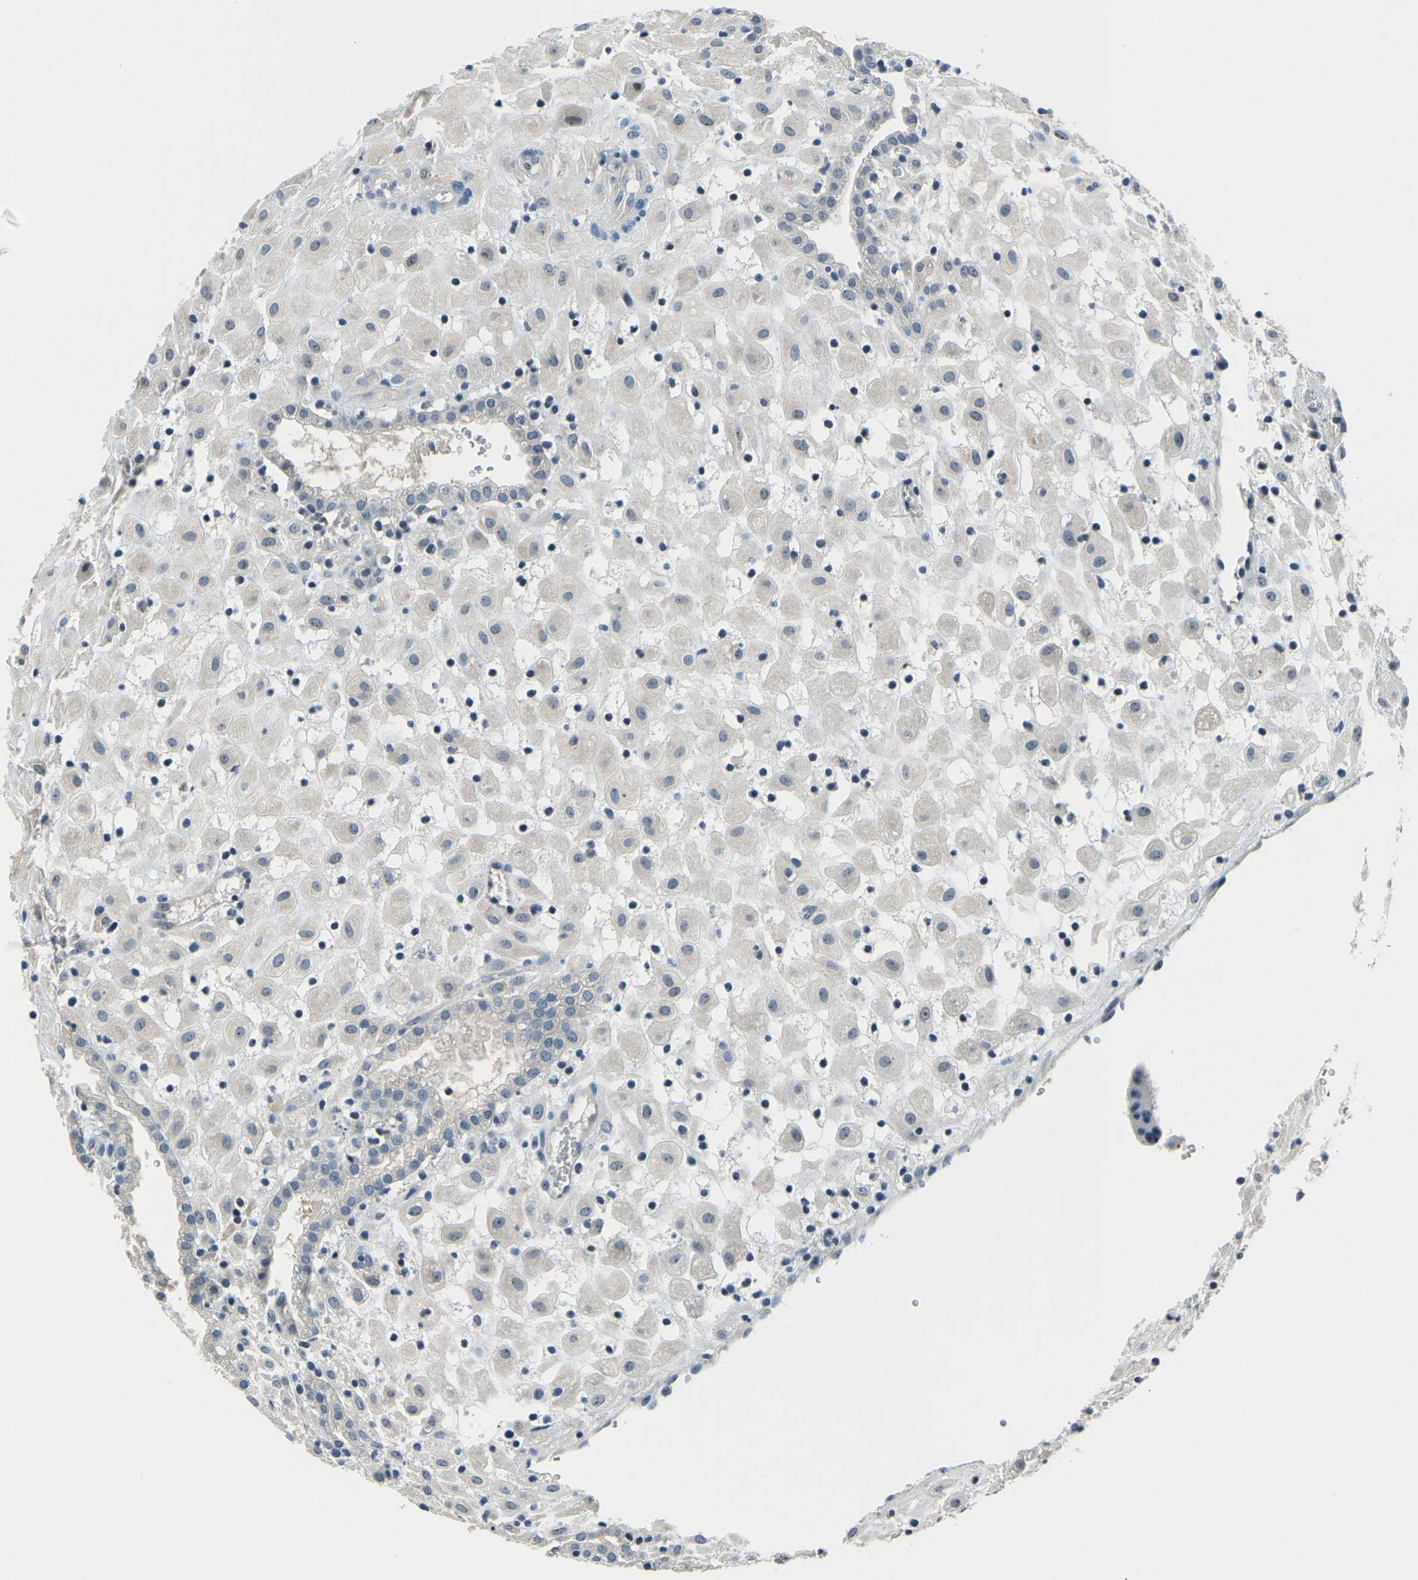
{"staining": {"intensity": "negative", "quantity": "none", "location": "none"}, "tissue": "placenta", "cell_type": "Decidual cells", "image_type": "normal", "snomed": [{"axis": "morphology", "description": "Normal tissue, NOS"}, {"axis": "topography", "description": "Placenta"}], "caption": "IHC image of normal human placenta stained for a protein (brown), which reveals no expression in decidual cells.", "gene": "RRP1", "patient": {"sex": "female", "age": 18}}